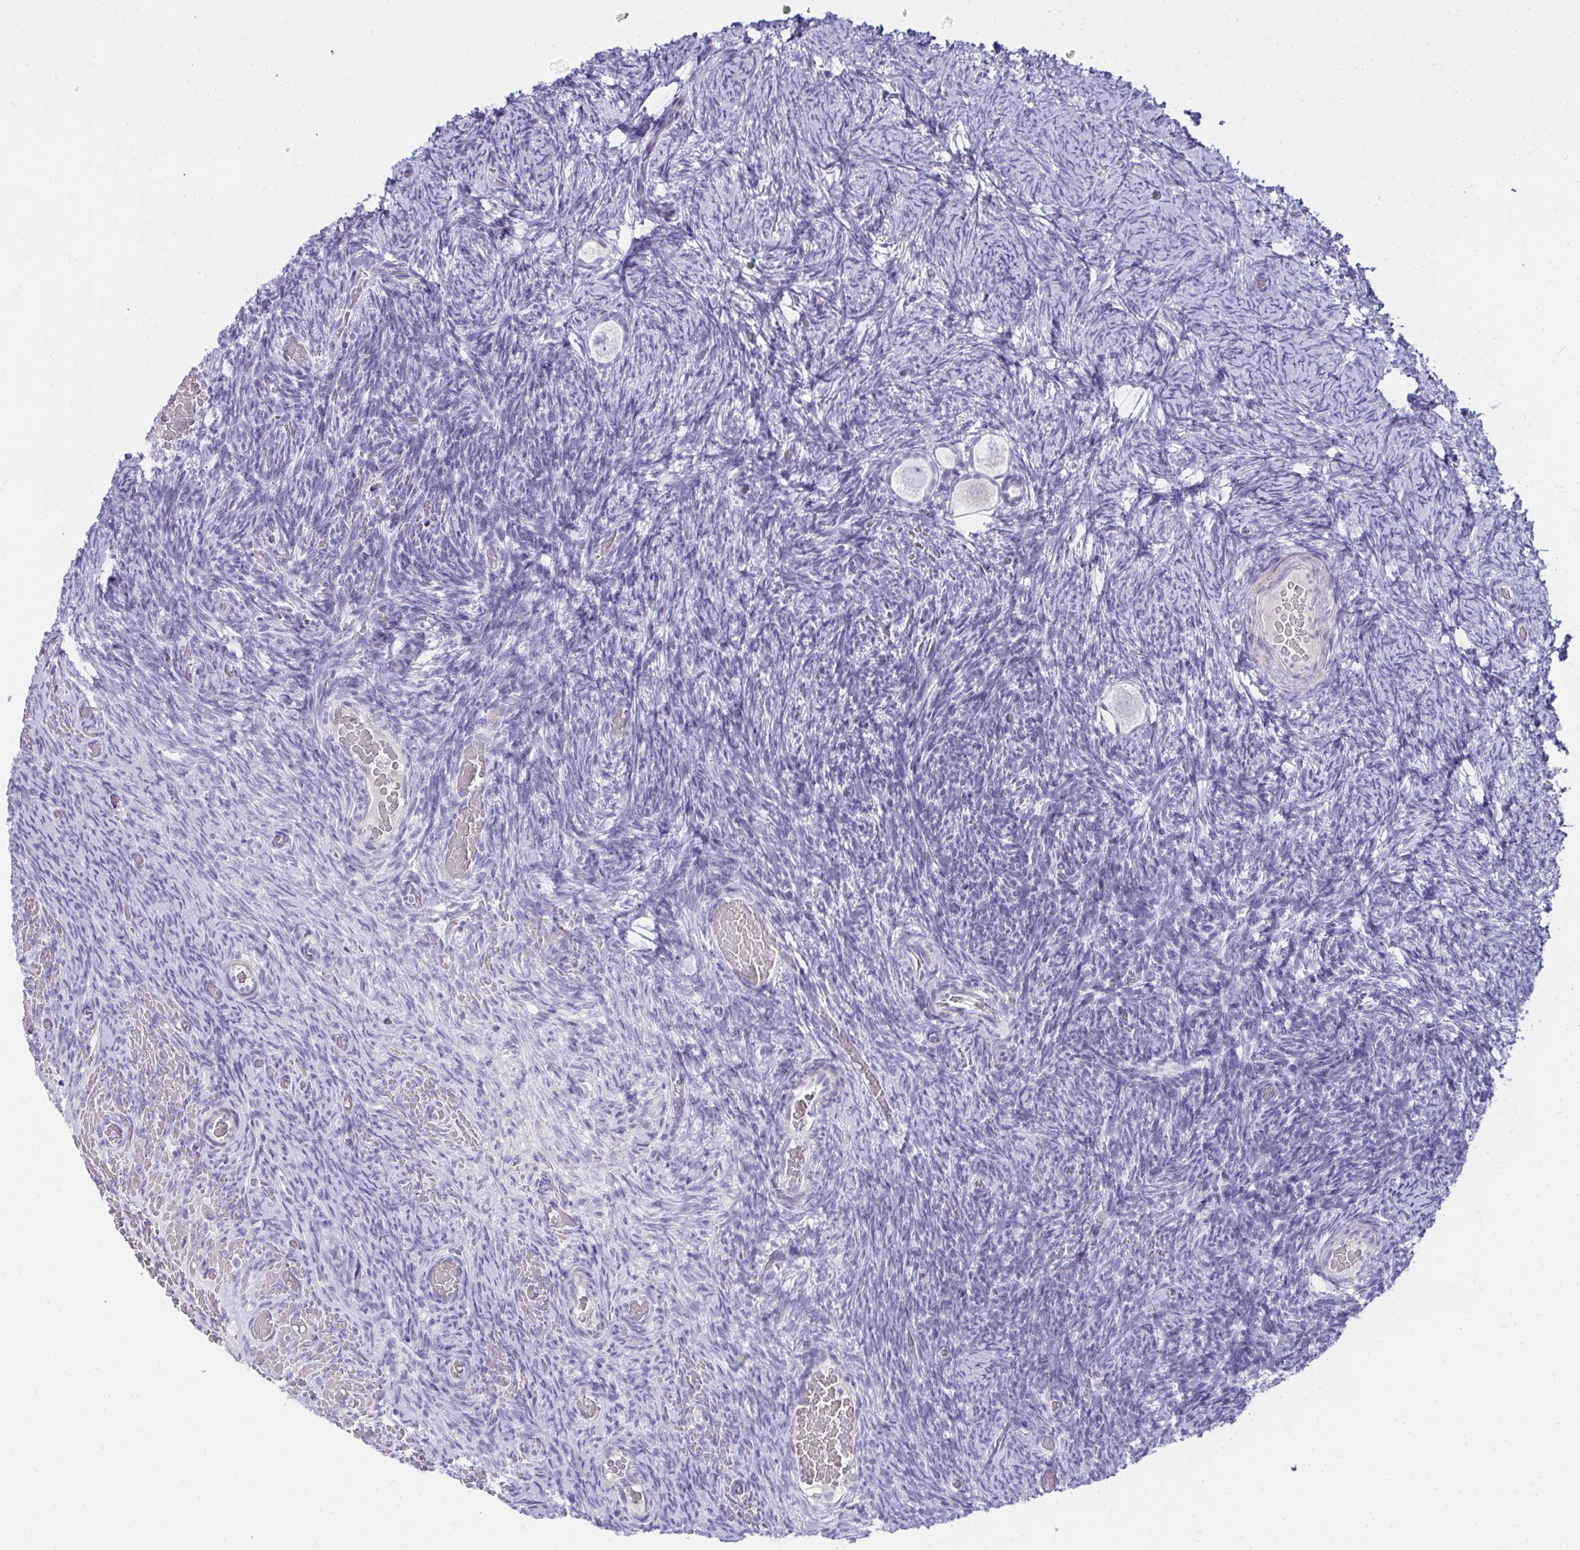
{"staining": {"intensity": "negative", "quantity": "none", "location": "none"}, "tissue": "ovary", "cell_type": "Follicle cells", "image_type": "normal", "snomed": [{"axis": "morphology", "description": "Normal tissue, NOS"}, {"axis": "topography", "description": "Ovary"}], "caption": "Photomicrograph shows no protein staining in follicle cells of normal ovary.", "gene": "OR5F1", "patient": {"sex": "female", "age": 34}}